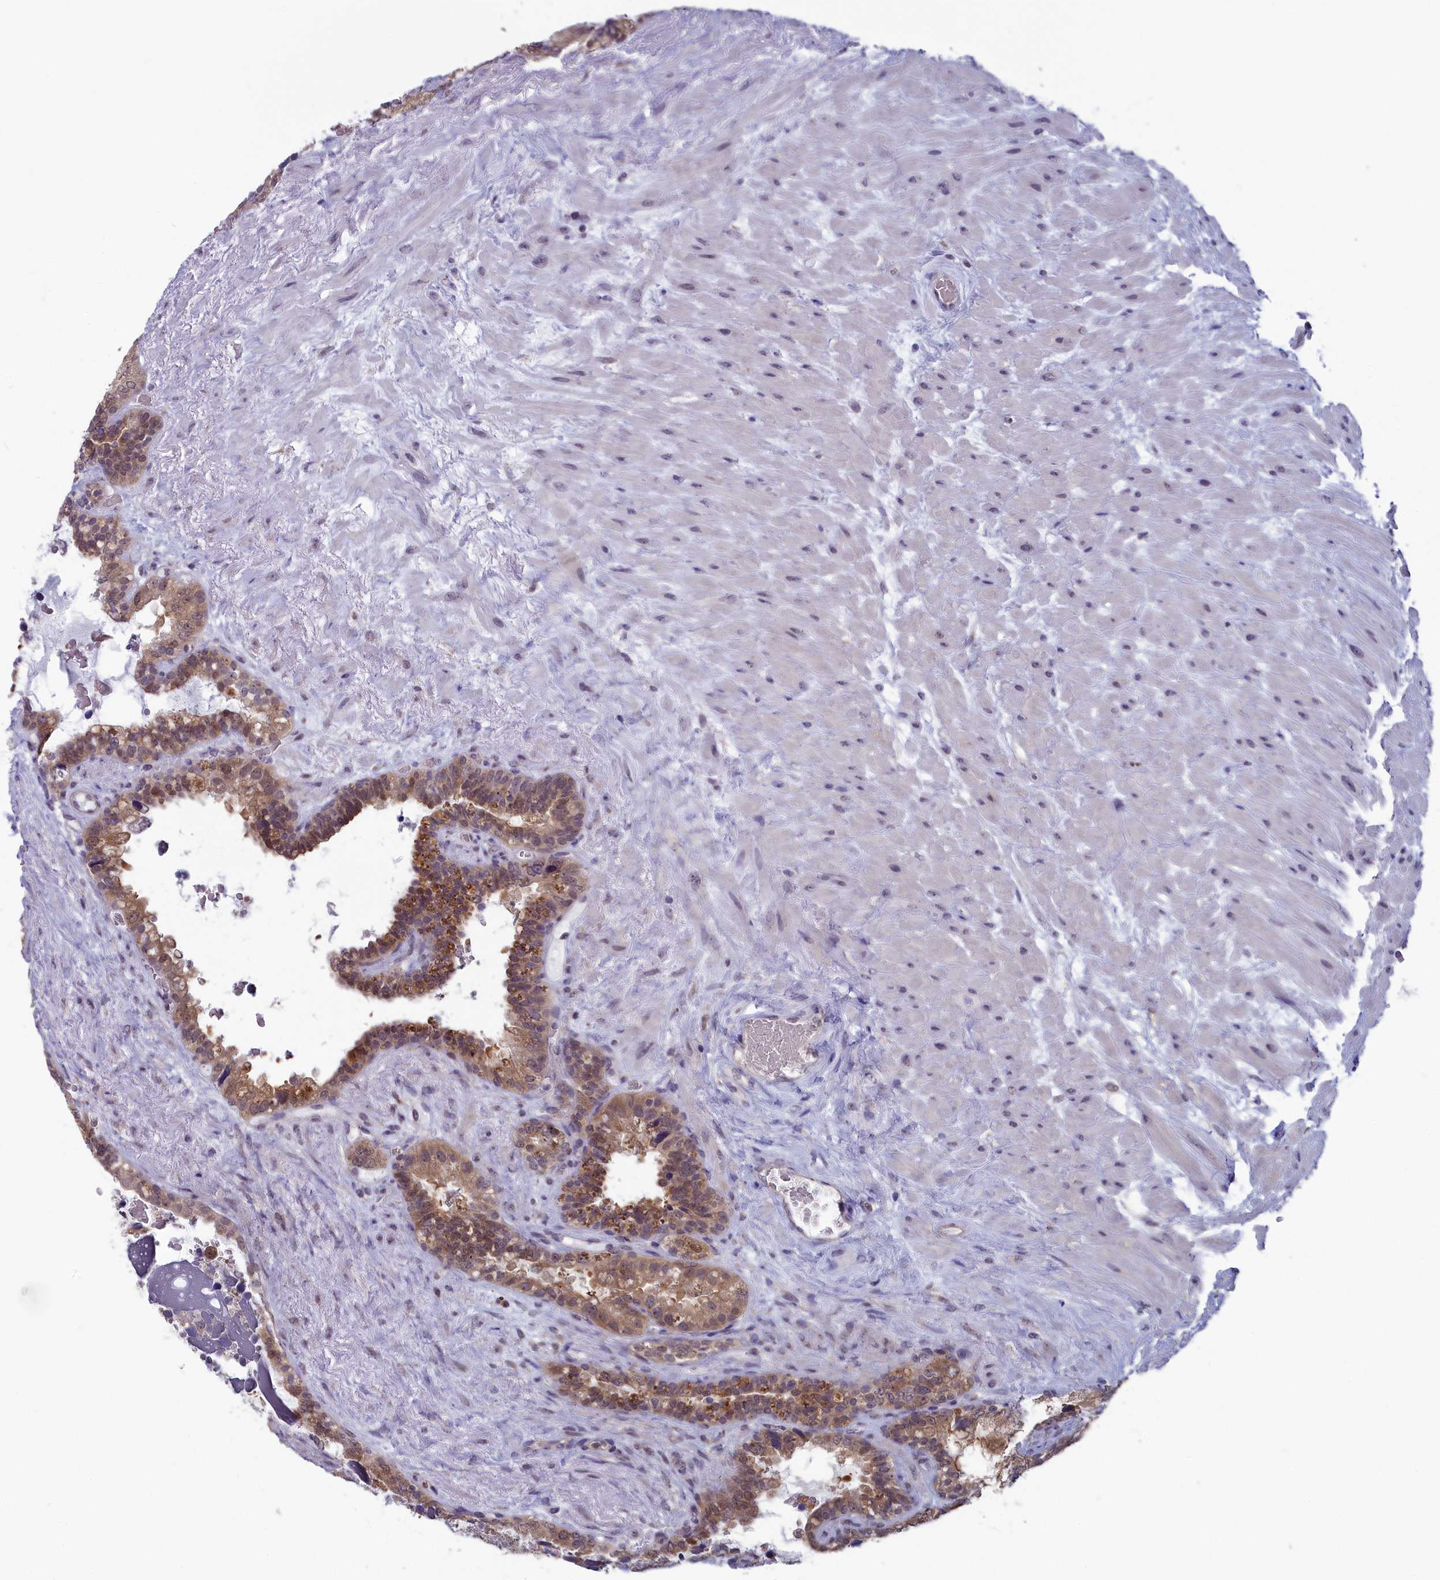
{"staining": {"intensity": "moderate", "quantity": ">75%", "location": "cytoplasmic/membranous"}, "tissue": "seminal vesicle", "cell_type": "Glandular cells", "image_type": "normal", "snomed": [{"axis": "morphology", "description": "Normal tissue, NOS"}, {"axis": "topography", "description": "Seminal veicle"}], "caption": "Seminal vesicle stained with DAB immunohistochemistry (IHC) exhibits medium levels of moderate cytoplasmic/membranous staining in approximately >75% of glandular cells.", "gene": "MRI1", "patient": {"sex": "male", "age": 80}}